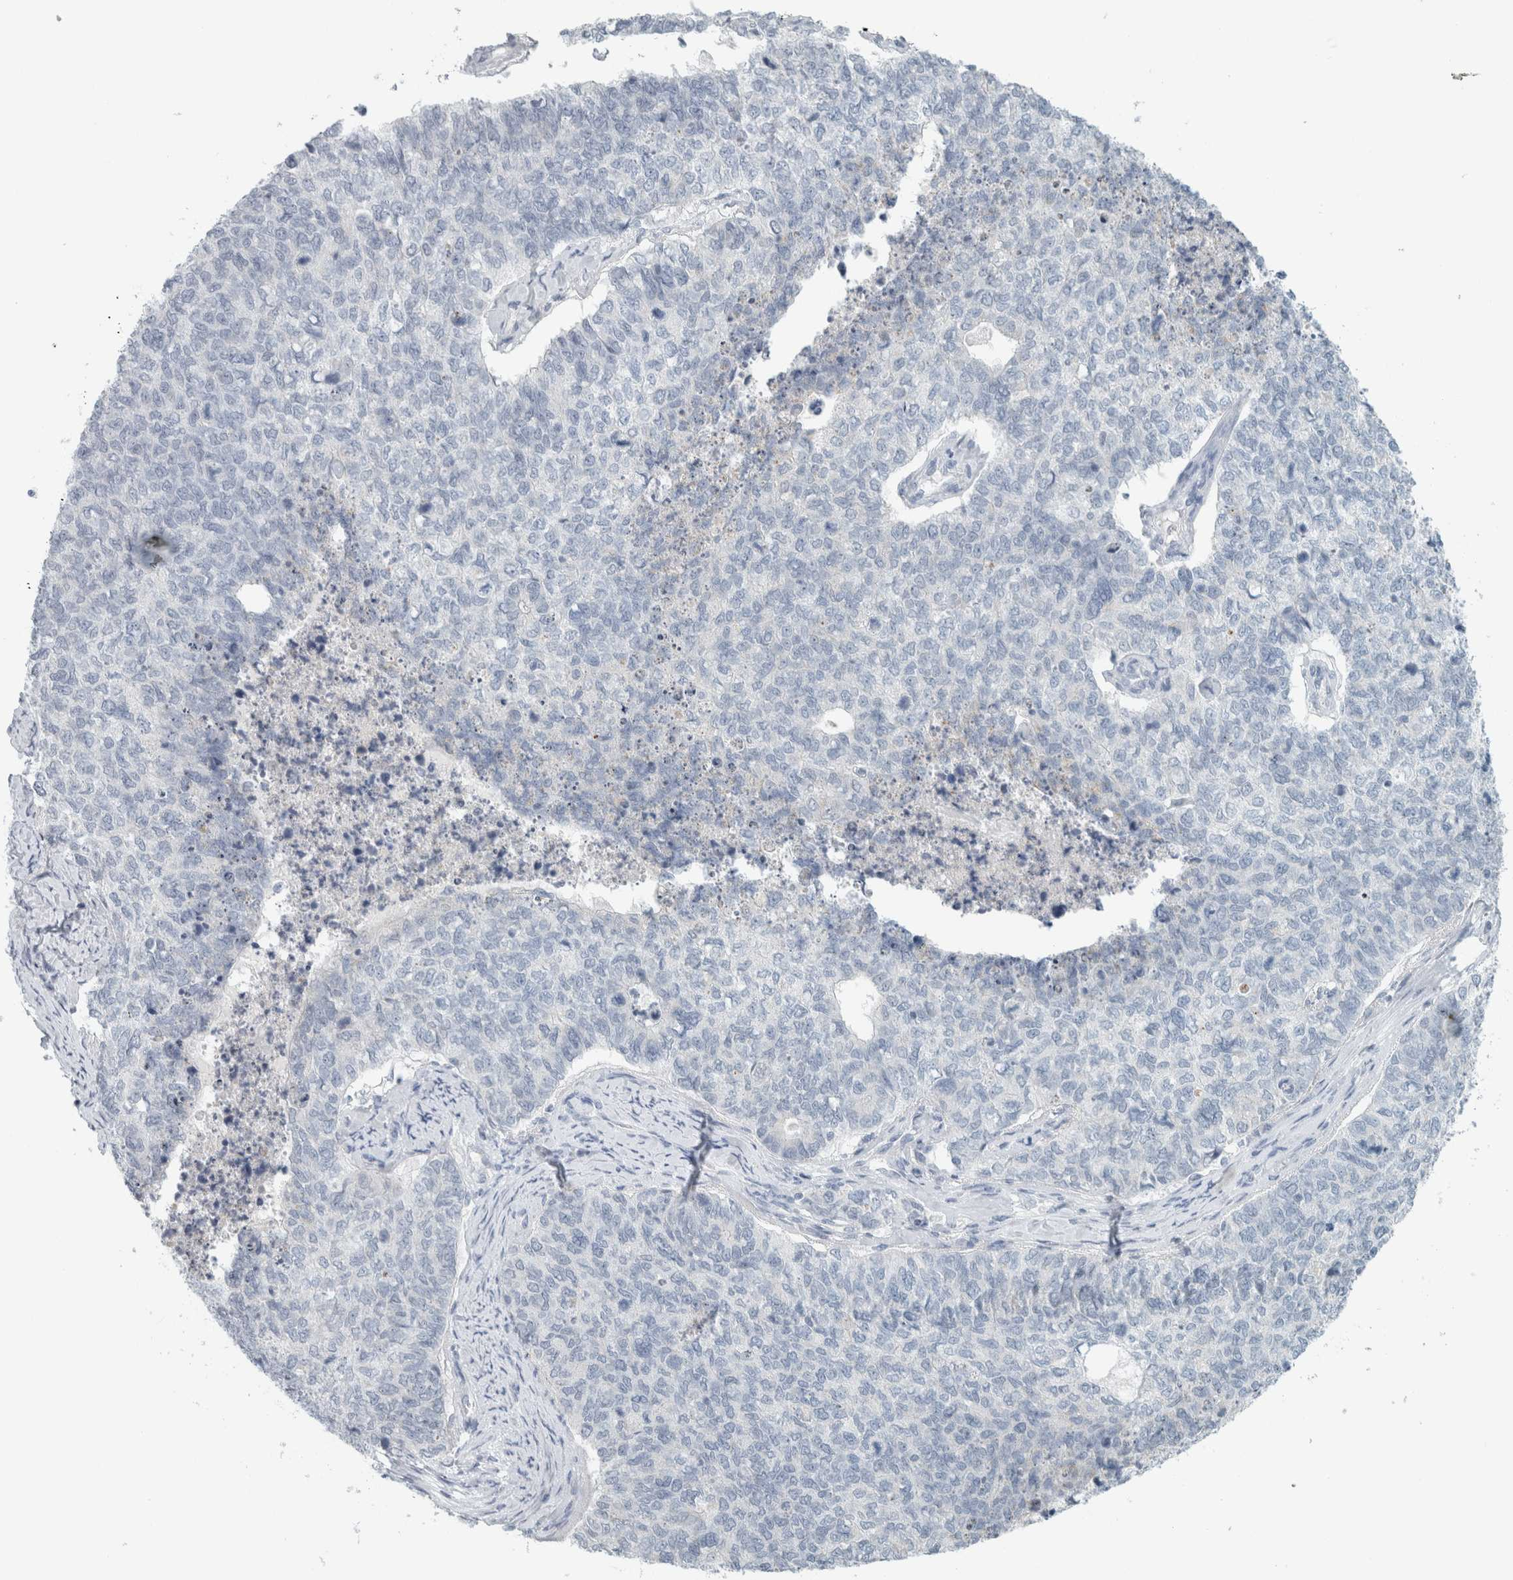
{"staining": {"intensity": "negative", "quantity": "none", "location": "none"}, "tissue": "cervical cancer", "cell_type": "Tumor cells", "image_type": "cancer", "snomed": [{"axis": "morphology", "description": "Squamous cell carcinoma, NOS"}, {"axis": "topography", "description": "Cervix"}], "caption": "IHC of human cervical cancer (squamous cell carcinoma) exhibits no positivity in tumor cells. (IHC, brightfield microscopy, high magnification).", "gene": "TRIT1", "patient": {"sex": "female", "age": 63}}